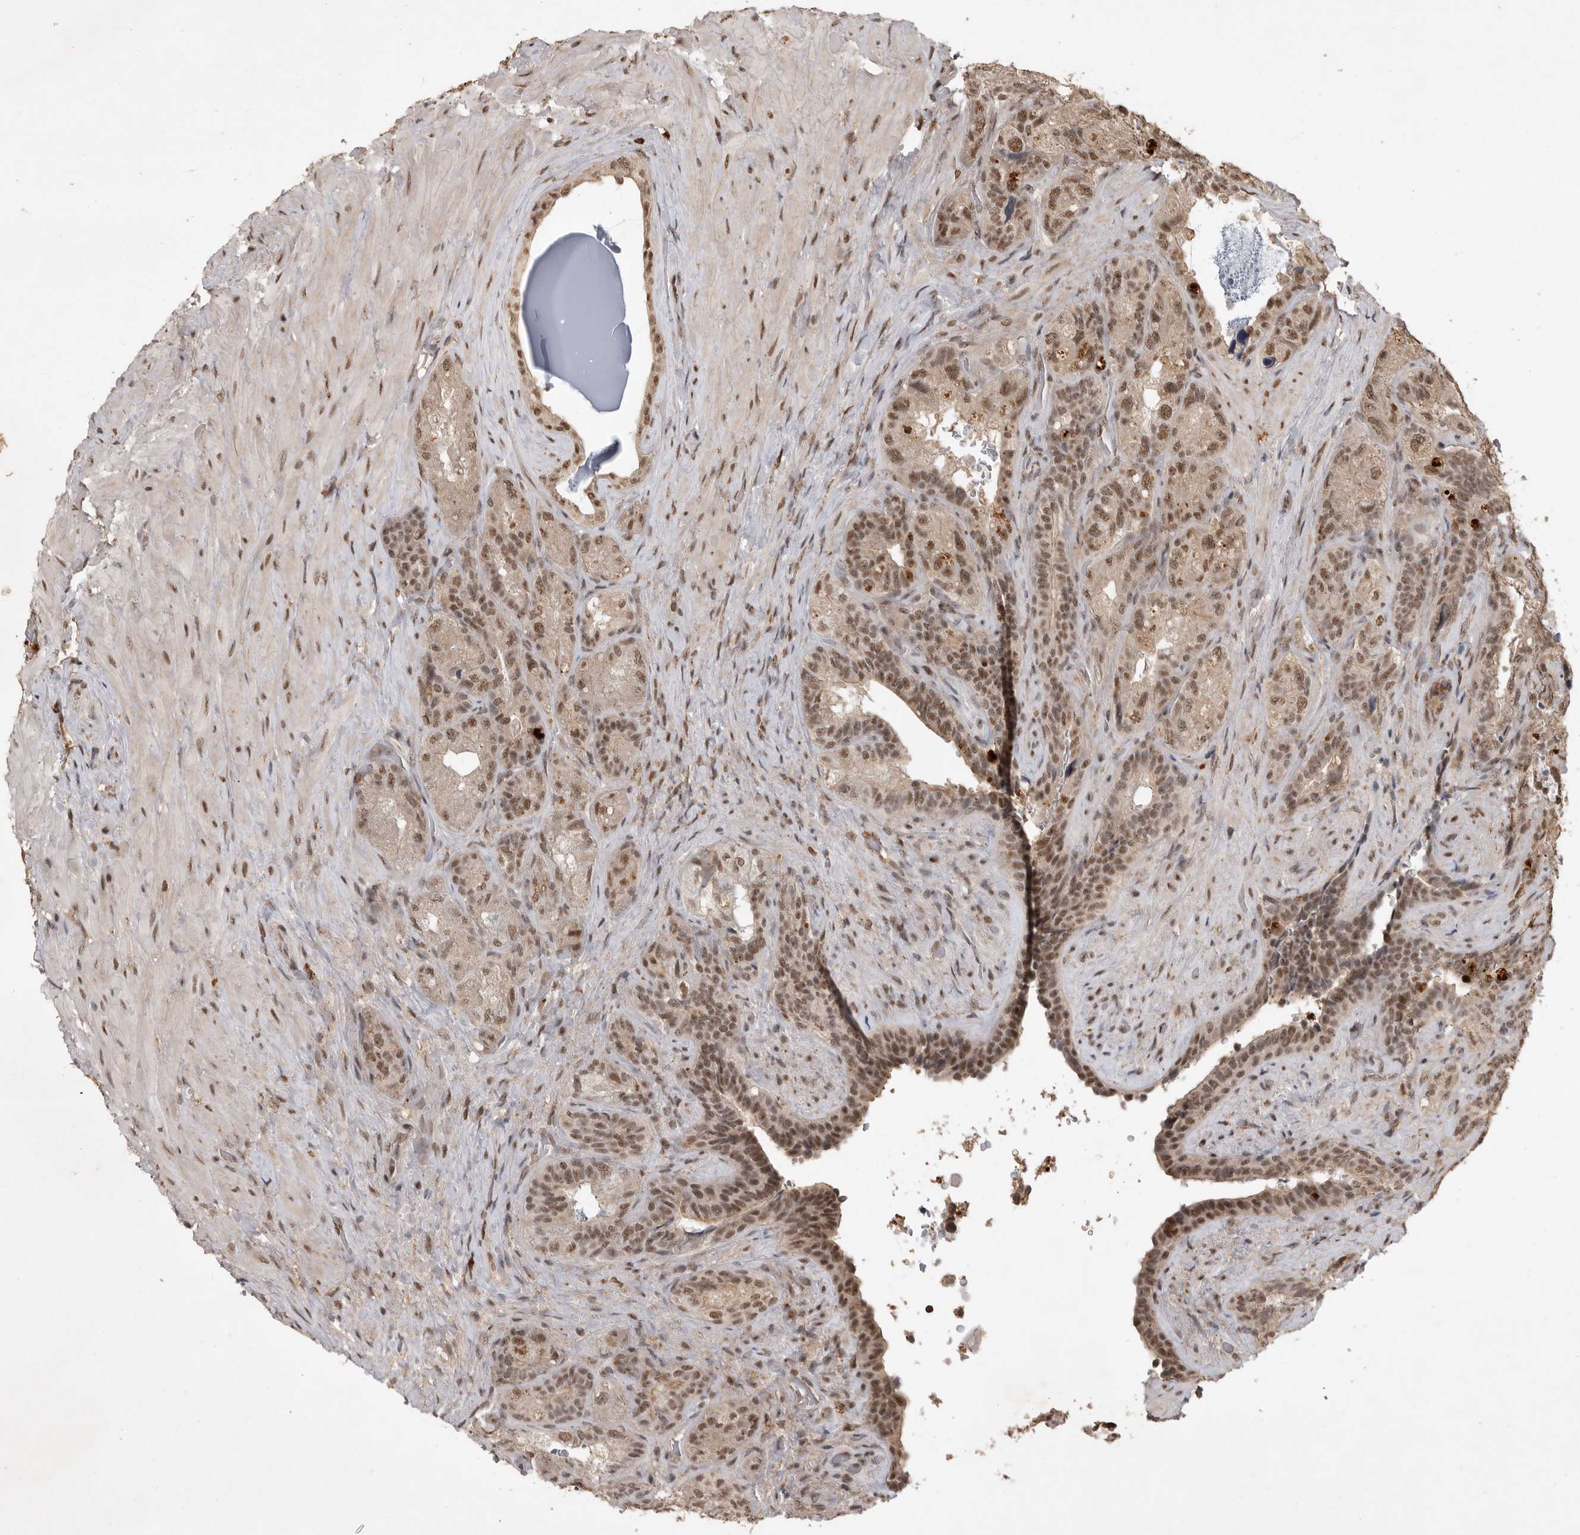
{"staining": {"intensity": "moderate", "quantity": ">75%", "location": "nuclear"}, "tissue": "seminal vesicle", "cell_type": "Glandular cells", "image_type": "normal", "snomed": [{"axis": "morphology", "description": "Normal tissue, NOS"}, {"axis": "topography", "description": "Prostate"}, {"axis": "topography", "description": "Seminal veicle"}], "caption": "Protein staining reveals moderate nuclear positivity in approximately >75% of glandular cells in unremarkable seminal vesicle.", "gene": "CBLL1", "patient": {"sex": "male", "age": 67}}